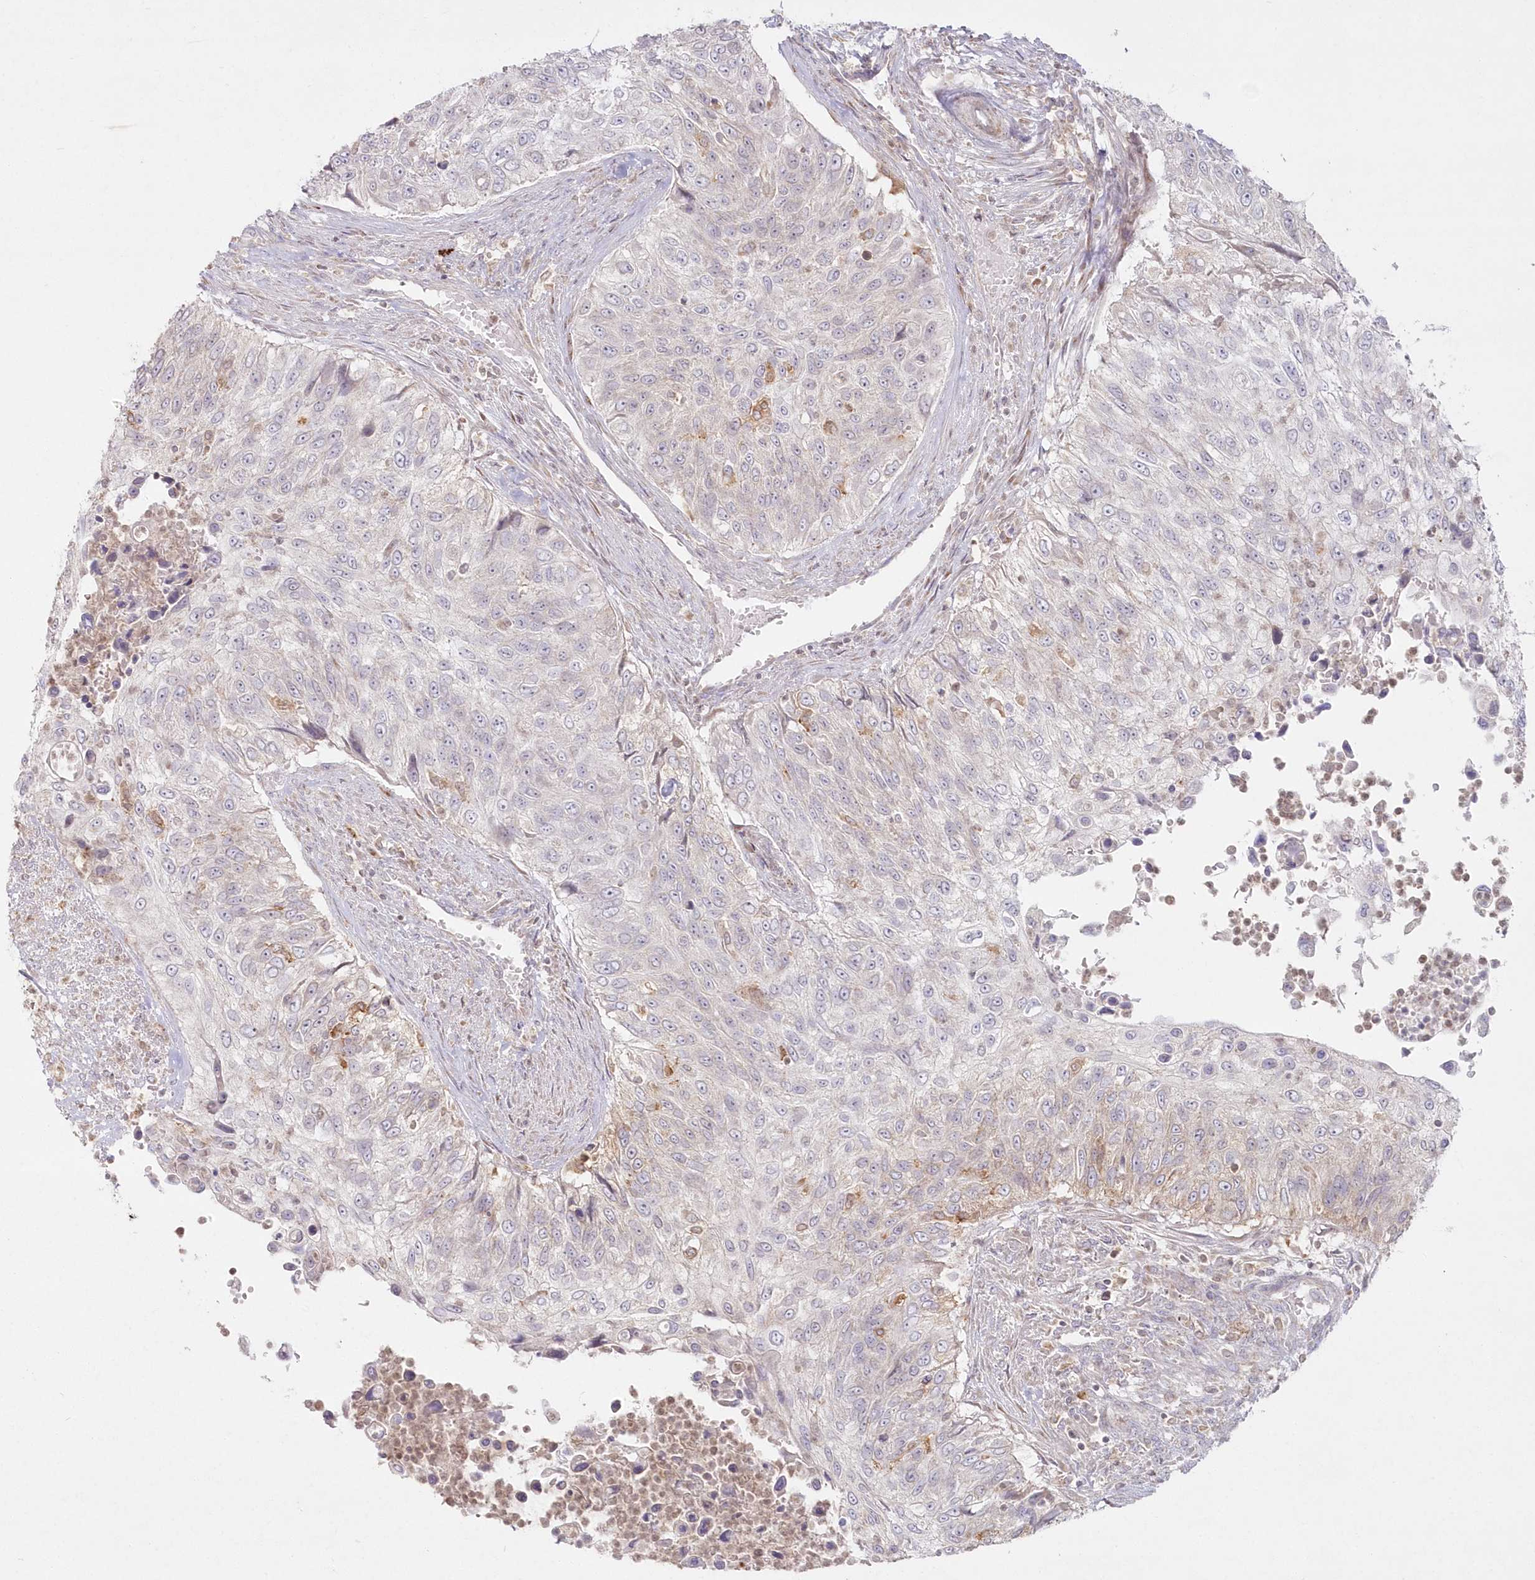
{"staining": {"intensity": "weak", "quantity": "<25%", "location": "cytoplasmic/membranous"}, "tissue": "urothelial cancer", "cell_type": "Tumor cells", "image_type": "cancer", "snomed": [{"axis": "morphology", "description": "Urothelial carcinoma, High grade"}, {"axis": "topography", "description": "Urinary bladder"}], "caption": "Human urothelial cancer stained for a protein using immunohistochemistry (IHC) demonstrates no staining in tumor cells.", "gene": "ARSB", "patient": {"sex": "female", "age": 60}}